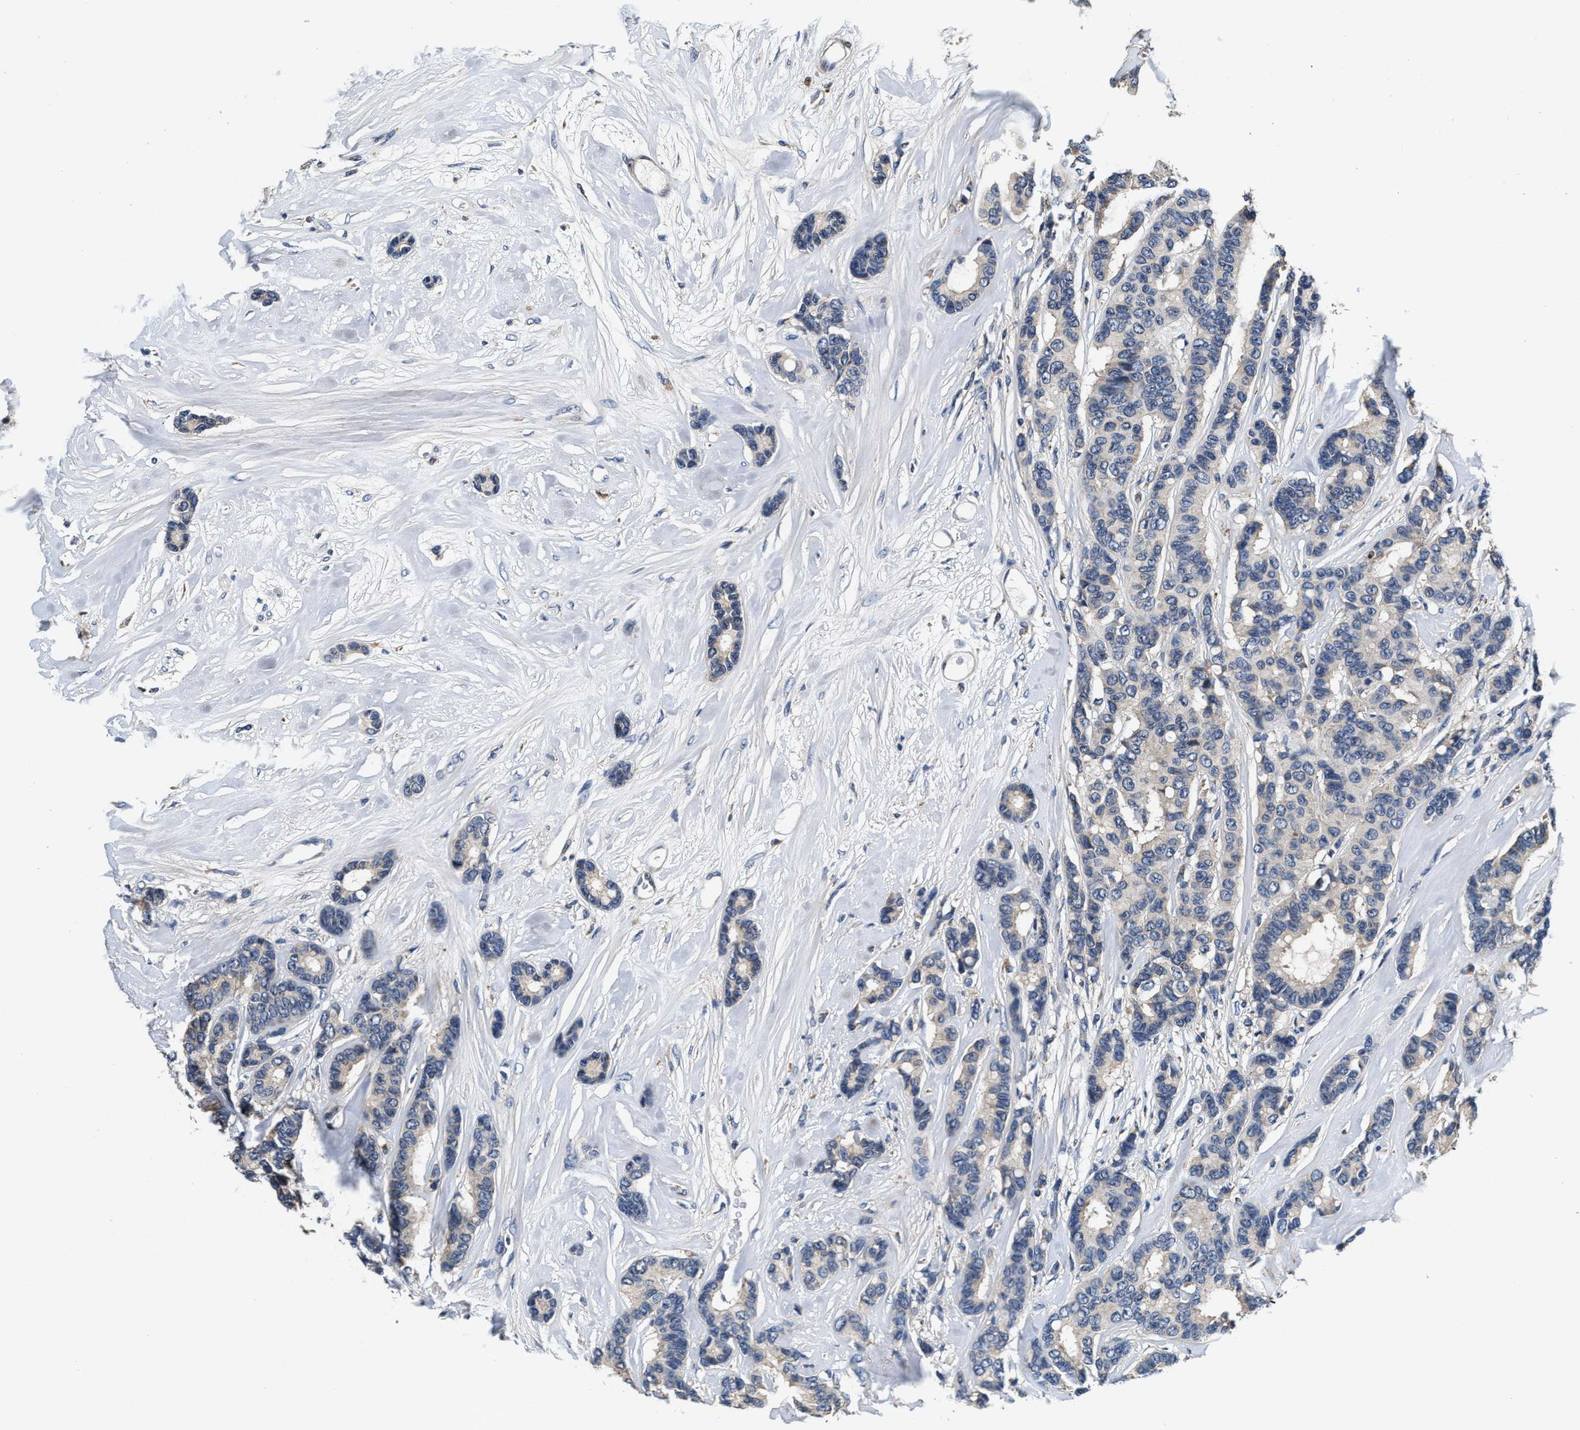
{"staining": {"intensity": "weak", "quantity": "<25%", "location": "cytoplasmic/membranous"}, "tissue": "breast cancer", "cell_type": "Tumor cells", "image_type": "cancer", "snomed": [{"axis": "morphology", "description": "Duct carcinoma"}, {"axis": "topography", "description": "Breast"}], "caption": "Intraductal carcinoma (breast) stained for a protein using immunohistochemistry (IHC) displays no expression tumor cells.", "gene": "ANKIB1", "patient": {"sex": "female", "age": 87}}